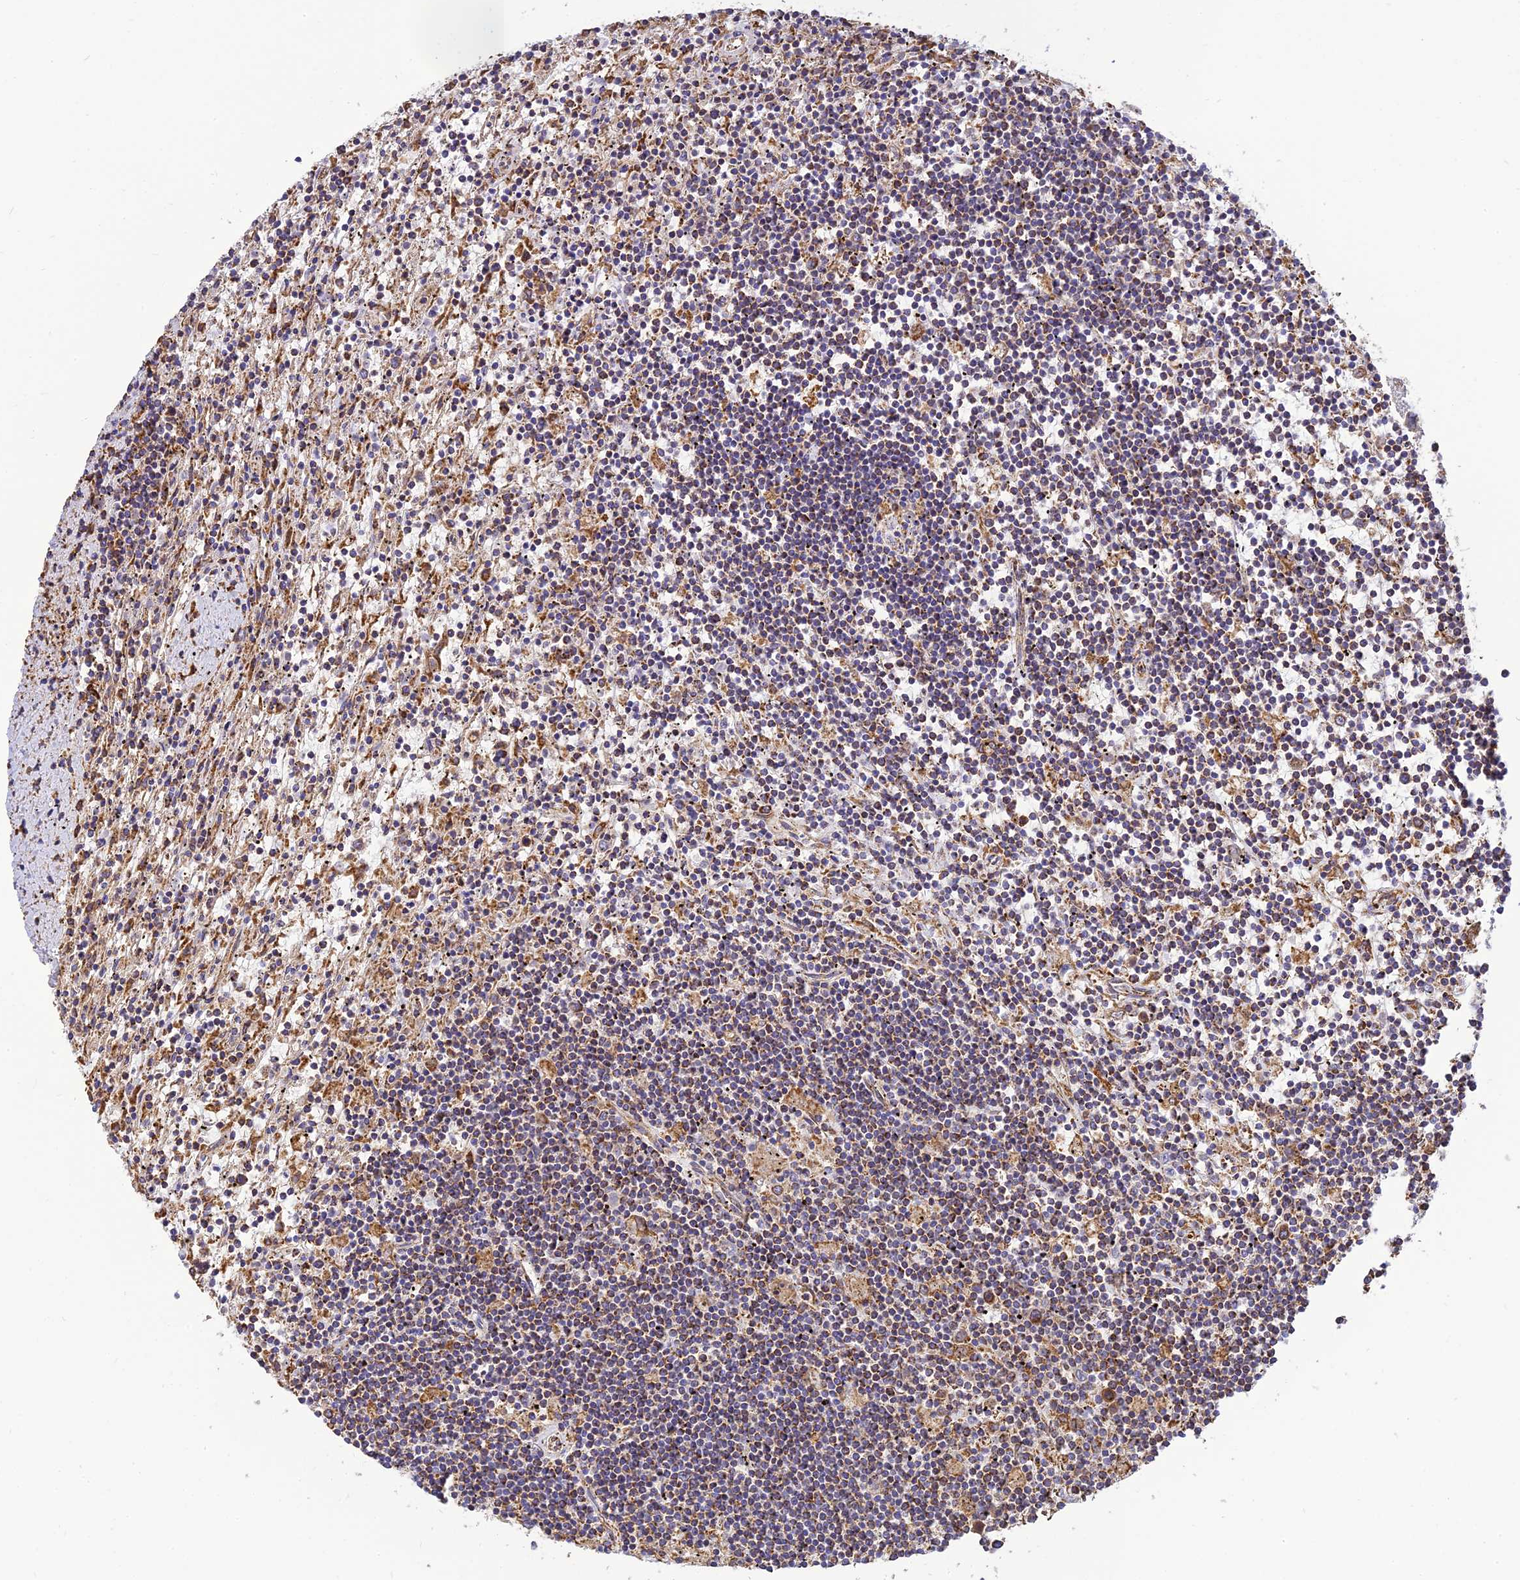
{"staining": {"intensity": "moderate", "quantity": ">75%", "location": "cytoplasmic/membranous"}, "tissue": "lymphoma", "cell_type": "Tumor cells", "image_type": "cancer", "snomed": [{"axis": "morphology", "description": "Malignant lymphoma, non-Hodgkin's type, Low grade"}, {"axis": "topography", "description": "Spleen"}], "caption": "The image reveals staining of low-grade malignant lymphoma, non-Hodgkin's type, revealing moderate cytoplasmic/membranous protein staining (brown color) within tumor cells.", "gene": "THUMPD2", "patient": {"sex": "male", "age": 76}}